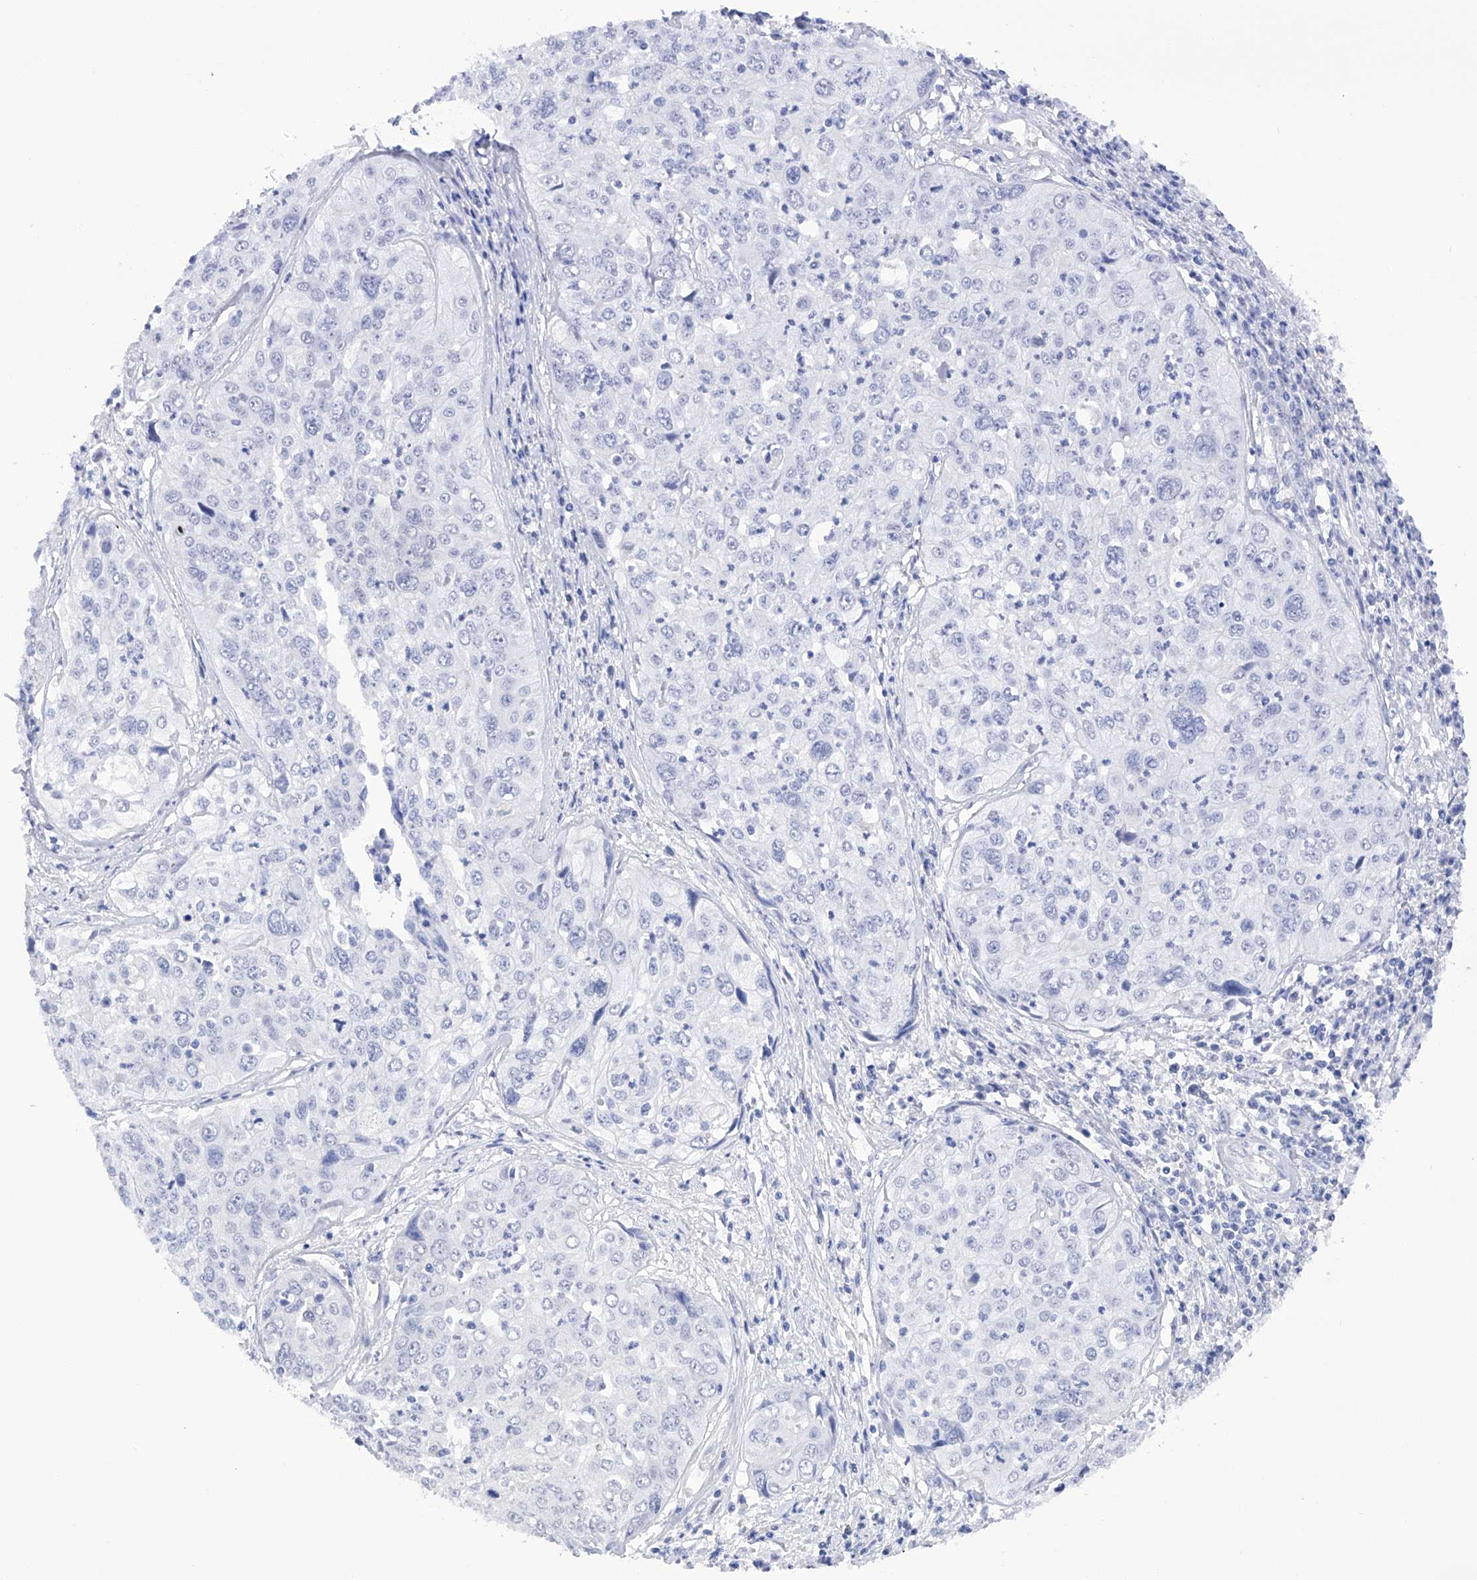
{"staining": {"intensity": "negative", "quantity": "none", "location": "none"}, "tissue": "cervical cancer", "cell_type": "Tumor cells", "image_type": "cancer", "snomed": [{"axis": "morphology", "description": "Squamous cell carcinoma, NOS"}, {"axis": "topography", "description": "Cervix"}], "caption": "Squamous cell carcinoma (cervical) was stained to show a protein in brown. There is no significant expression in tumor cells.", "gene": "FLG", "patient": {"sex": "female", "age": 31}}